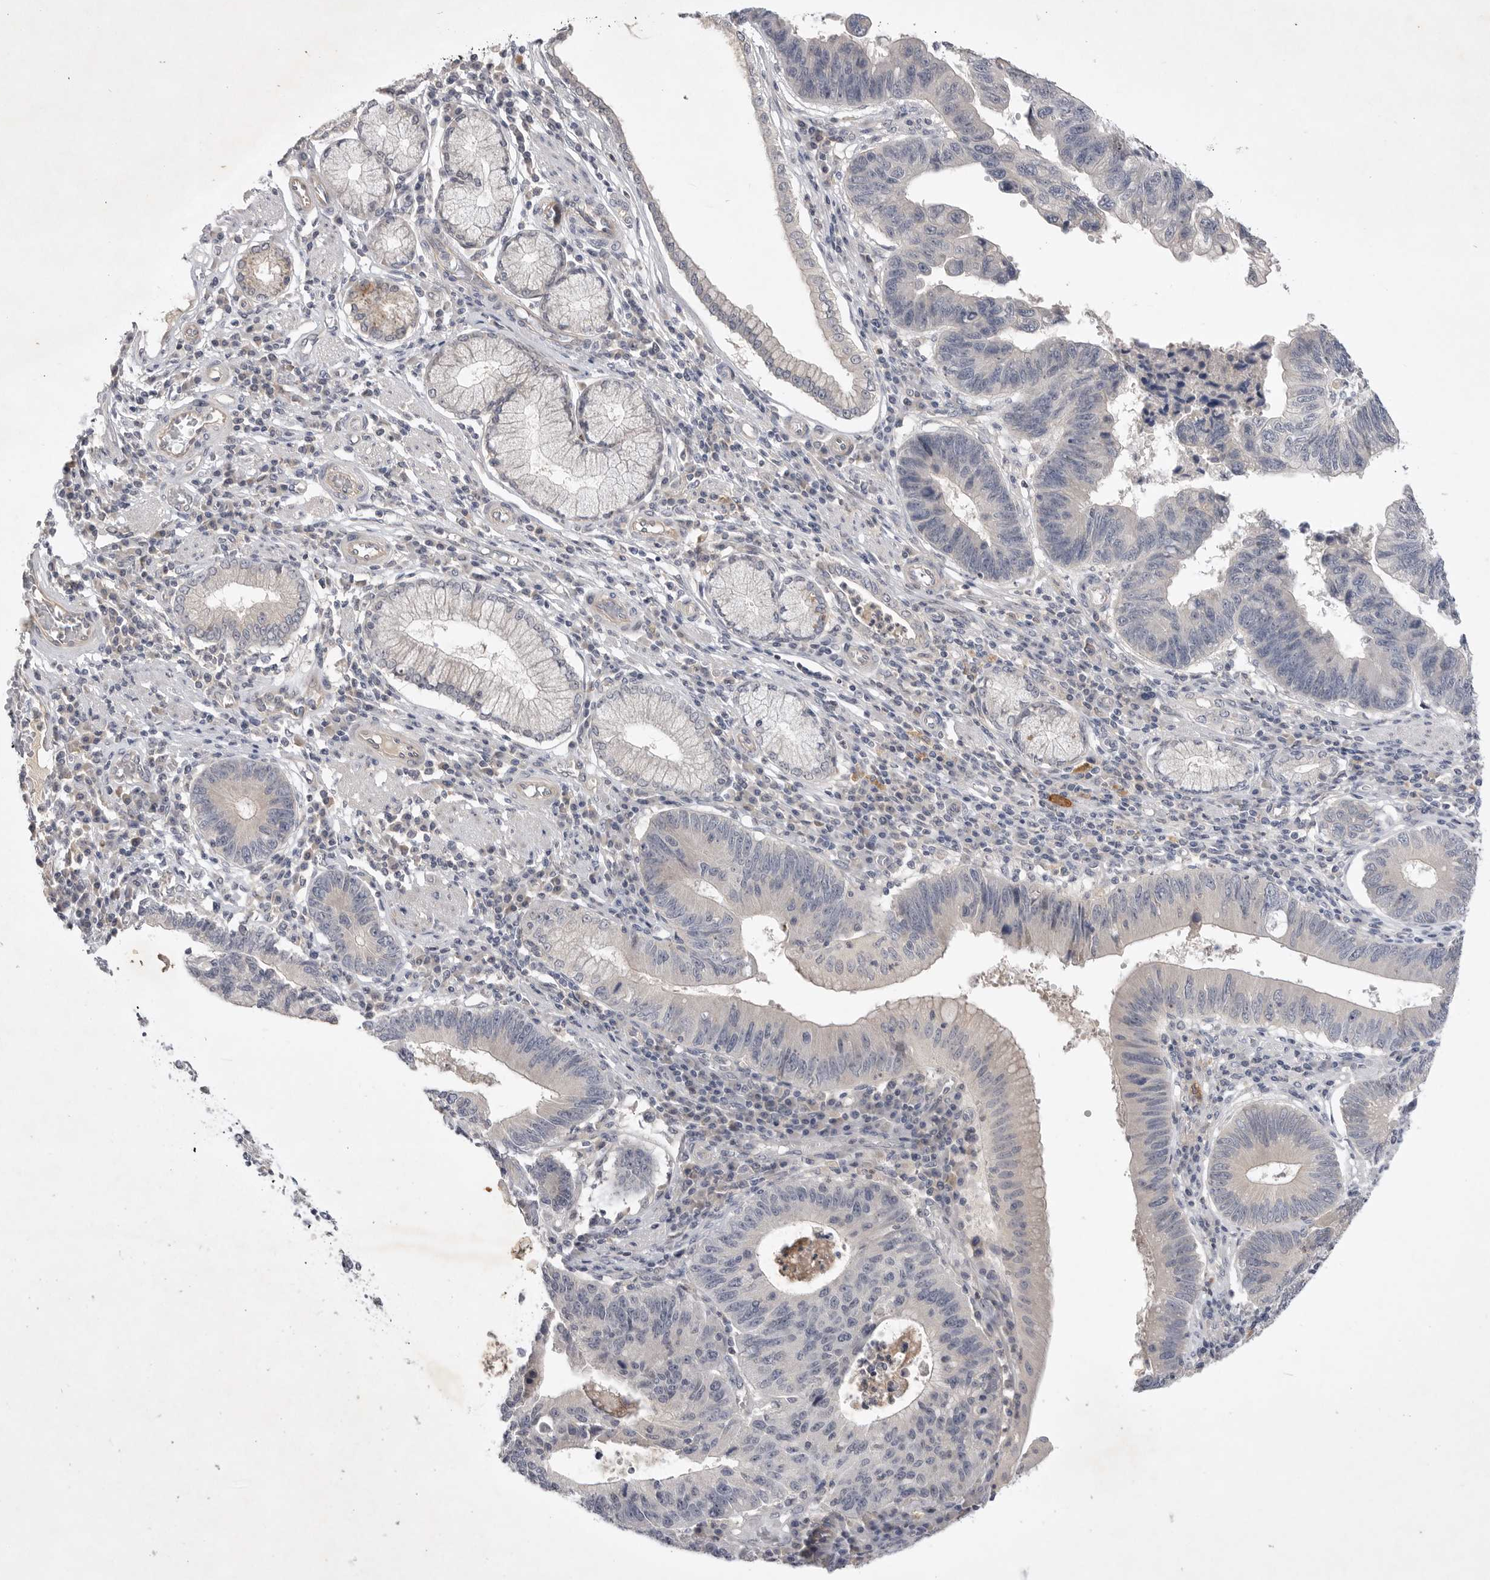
{"staining": {"intensity": "negative", "quantity": "none", "location": "none"}, "tissue": "stomach cancer", "cell_type": "Tumor cells", "image_type": "cancer", "snomed": [{"axis": "morphology", "description": "Adenocarcinoma, NOS"}, {"axis": "topography", "description": "Stomach"}], "caption": "Photomicrograph shows no protein positivity in tumor cells of adenocarcinoma (stomach) tissue.", "gene": "ITGAD", "patient": {"sex": "male", "age": 59}}